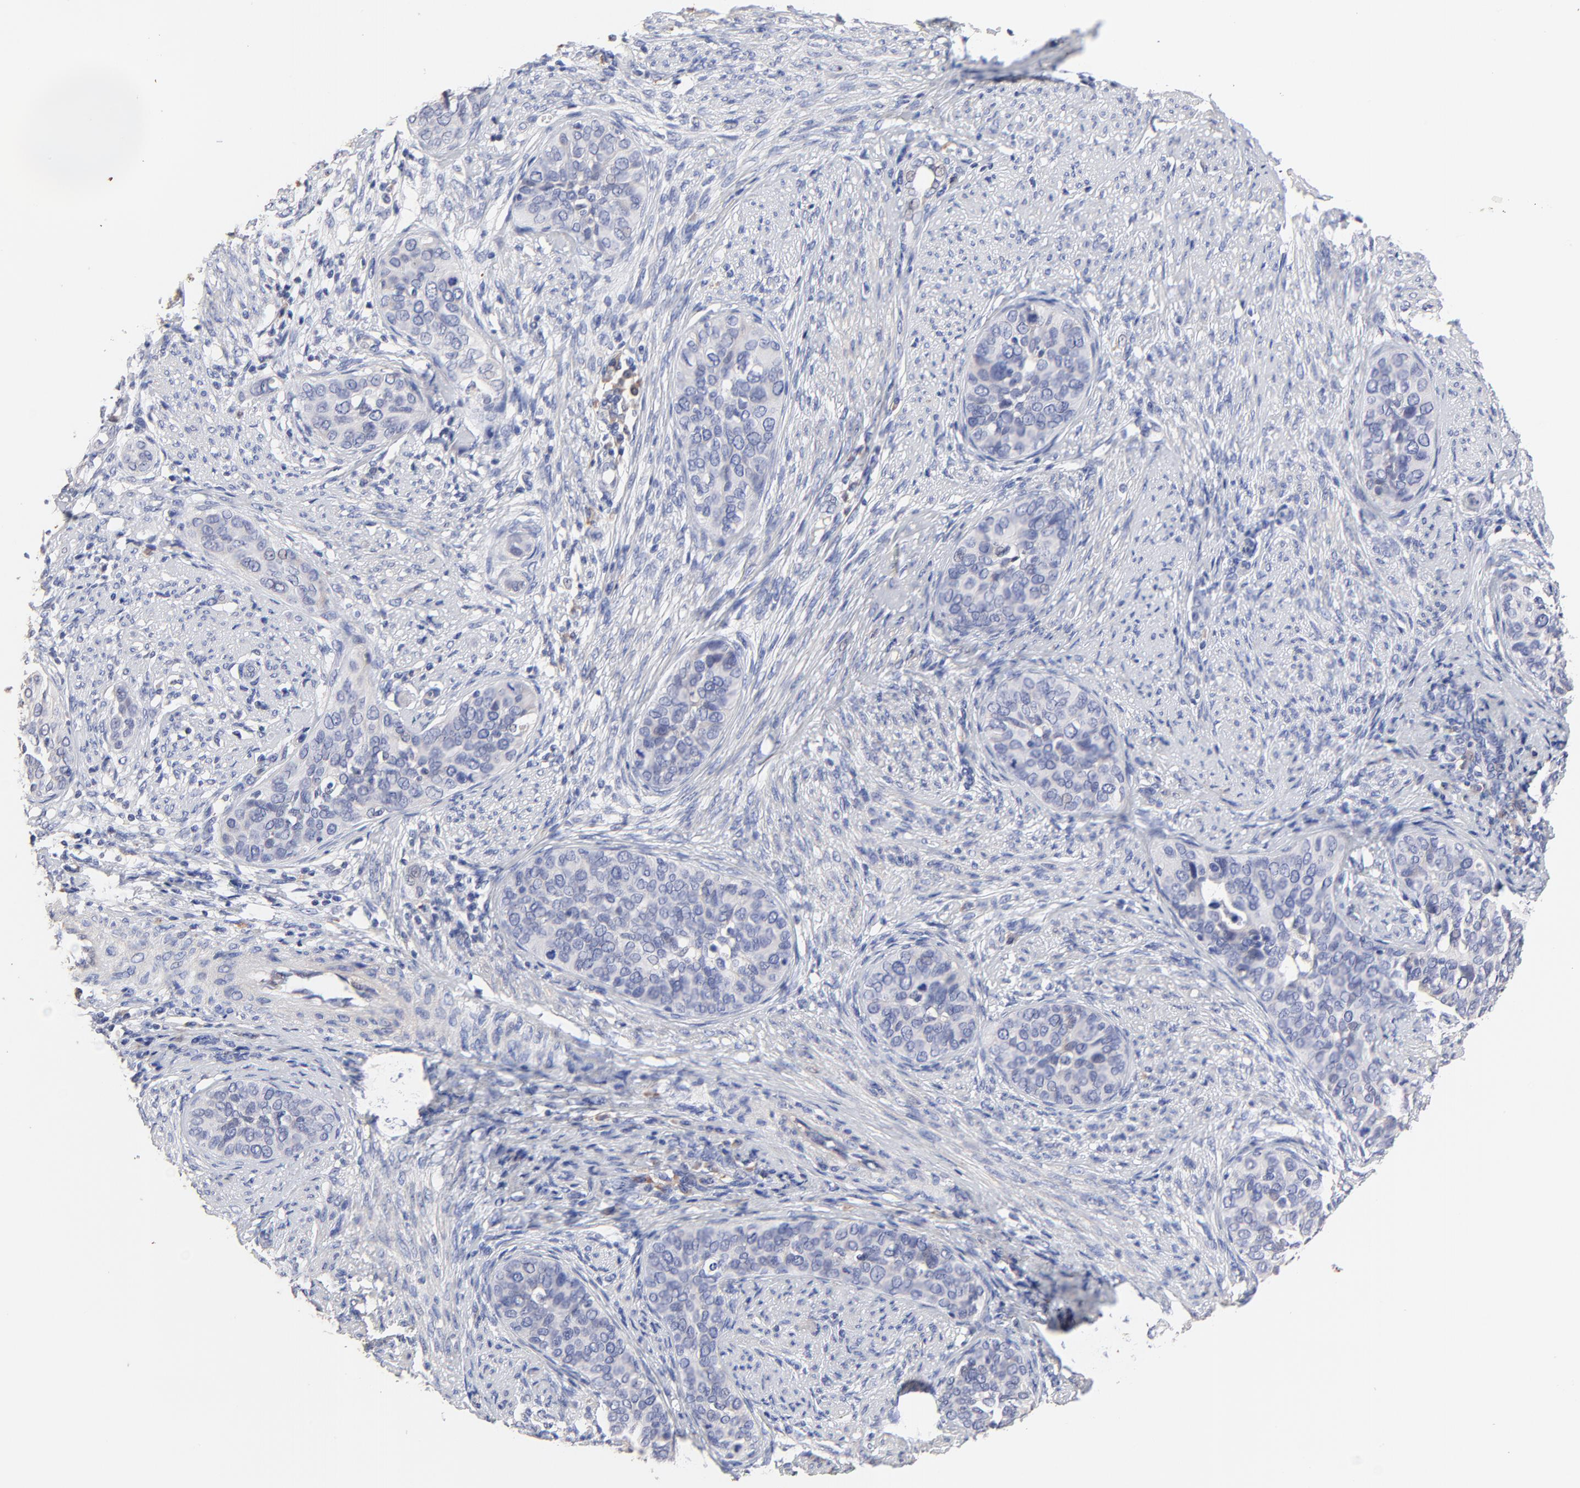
{"staining": {"intensity": "negative", "quantity": "none", "location": "none"}, "tissue": "cervical cancer", "cell_type": "Tumor cells", "image_type": "cancer", "snomed": [{"axis": "morphology", "description": "Squamous cell carcinoma, NOS"}, {"axis": "topography", "description": "Cervix"}], "caption": "Immunohistochemical staining of cervical cancer (squamous cell carcinoma) exhibits no significant staining in tumor cells.", "gene": "TWNK", "patient": {"sex": "female", "age": 31}}